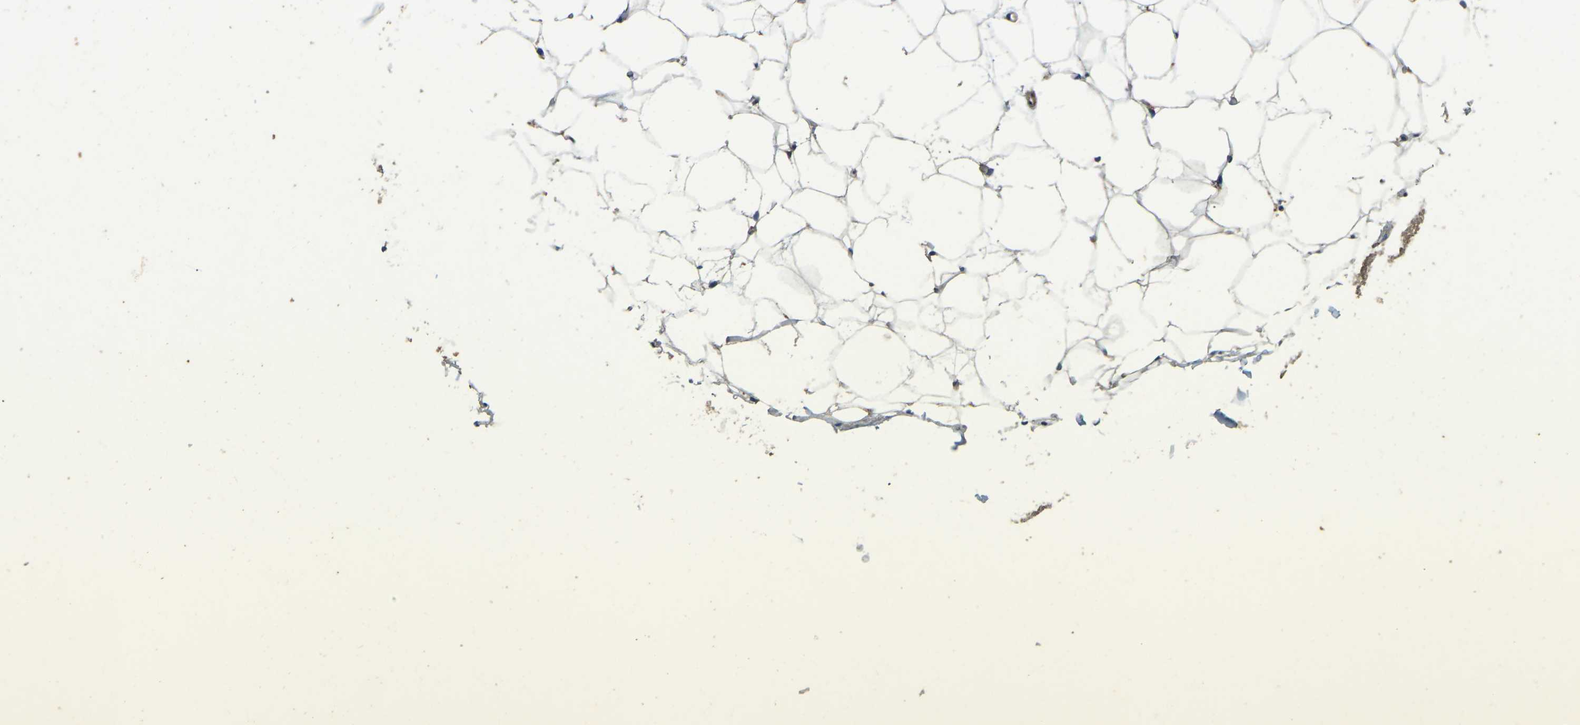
{"staining": {"intensity": "weak", "quantity": "25%-75%", "location": "cytoplasmic/membranous"}, "tissue": "adipose tissue", "cell_type": "Adipocytes", "image_type": "normal", "snomed": [{"axis": "morphology", "description": "Normal tissue, NOS"}, {"axis": "topography", "description": "Breast"}, {"axis": "topography", "description": "Soft tissue"}], "caption": "Immunohistochemical staining of unremarkable human adipose tissue exhibits weak cytoplasmic/membranous protein expression in about 25%-75% of adipocytes.", "gene": "ATP8B1", "patient": {"sex": "female", "age": 75}}